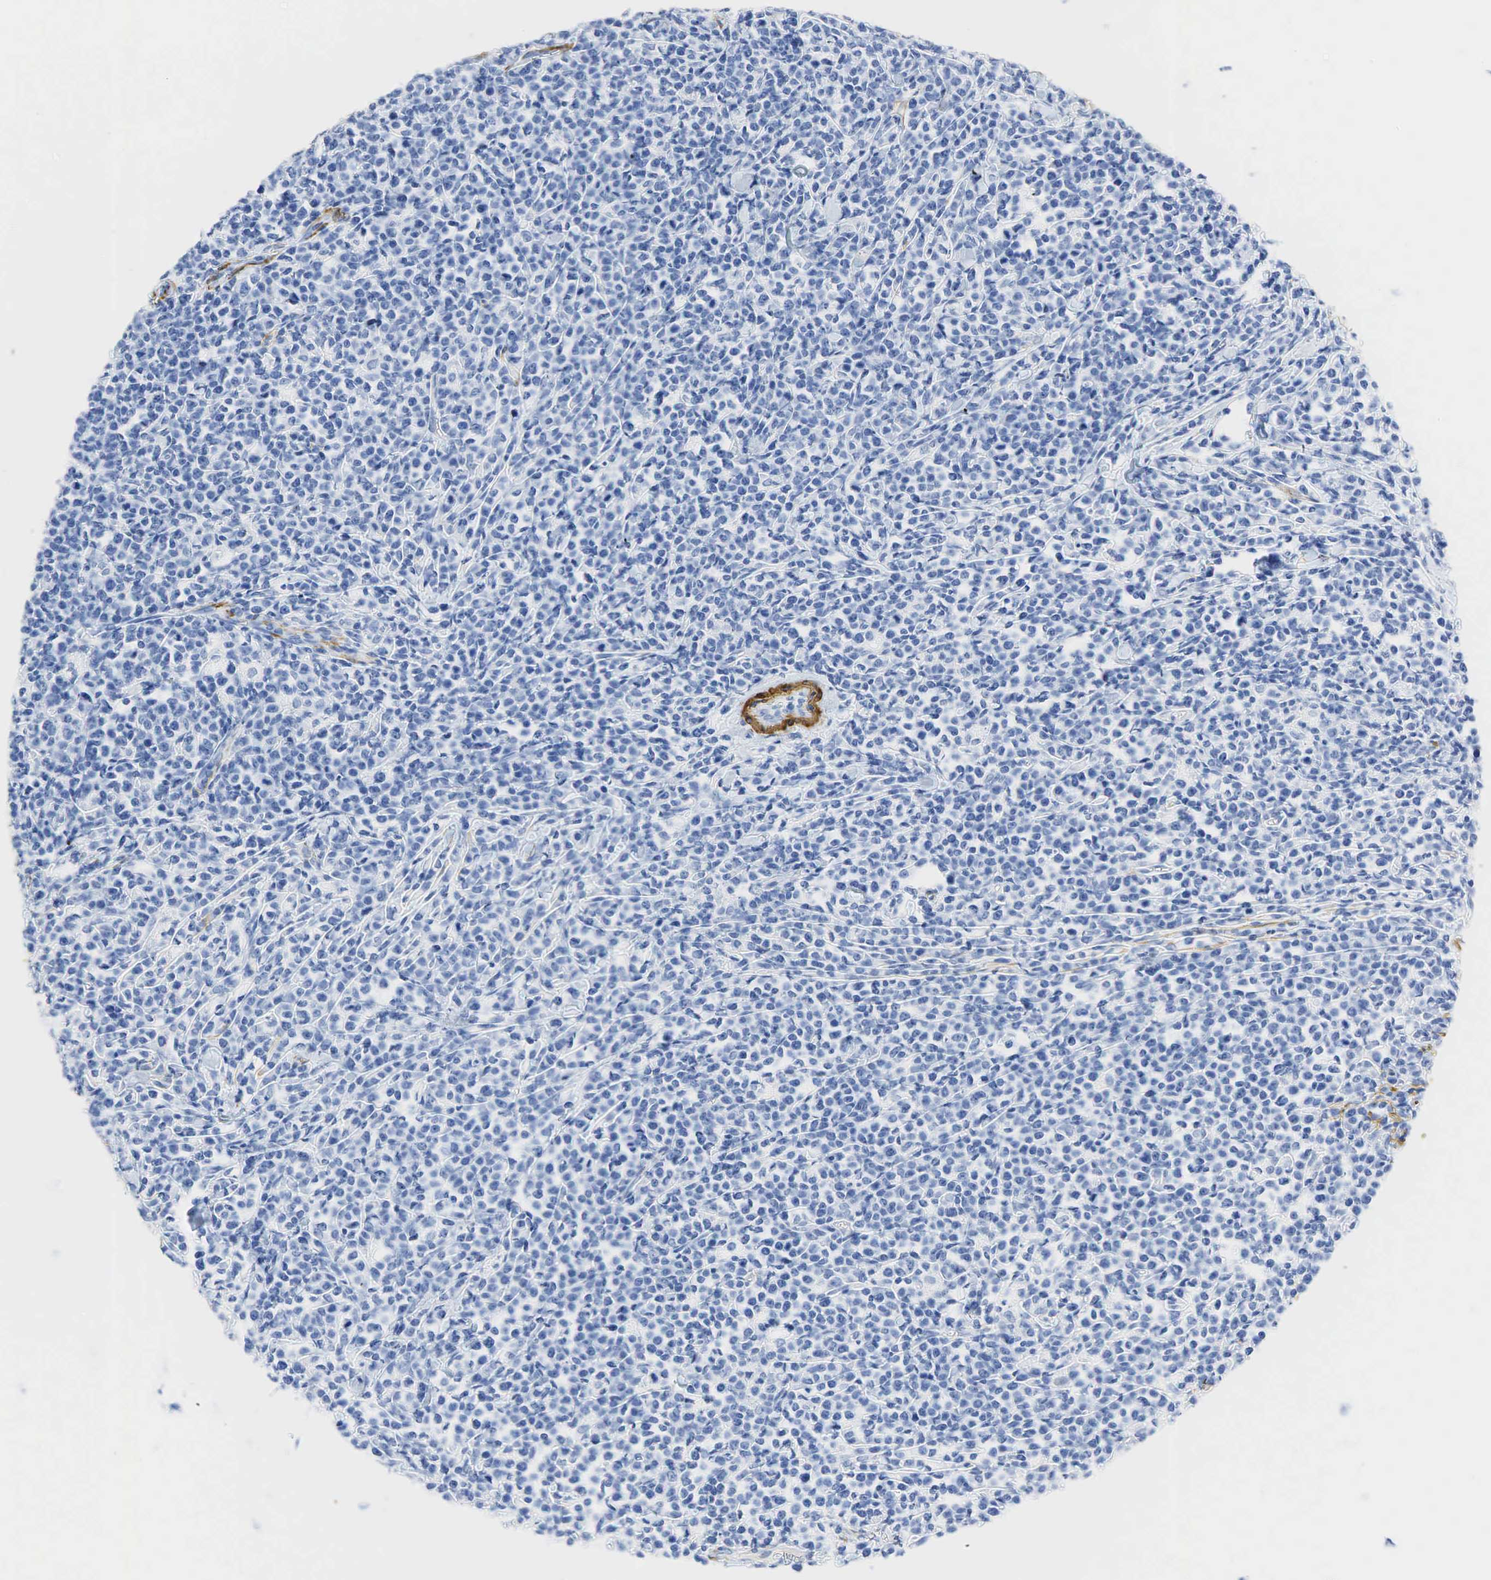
{"staining": {"intensity": "negative", "quantity": "none", "location": "none"}, "tissue": "lymphoma", "cell_type": "Tumor cells", "image_type": "cancer", "snomed": [{"axis": "morphology", "description": "Malignant lymphoma, non-Hodgkin's type, High grade"}, {"axis": "topography", "description": "Small intestine"}, {"axis": "topography", "description": "Colon"}], "caption": "Immunohistochemical staining of human lymphoma demonstrates no significant expression in tumor cells.", "gene": "ACTA1", "patient": {"sex": "male", "age": 8}}